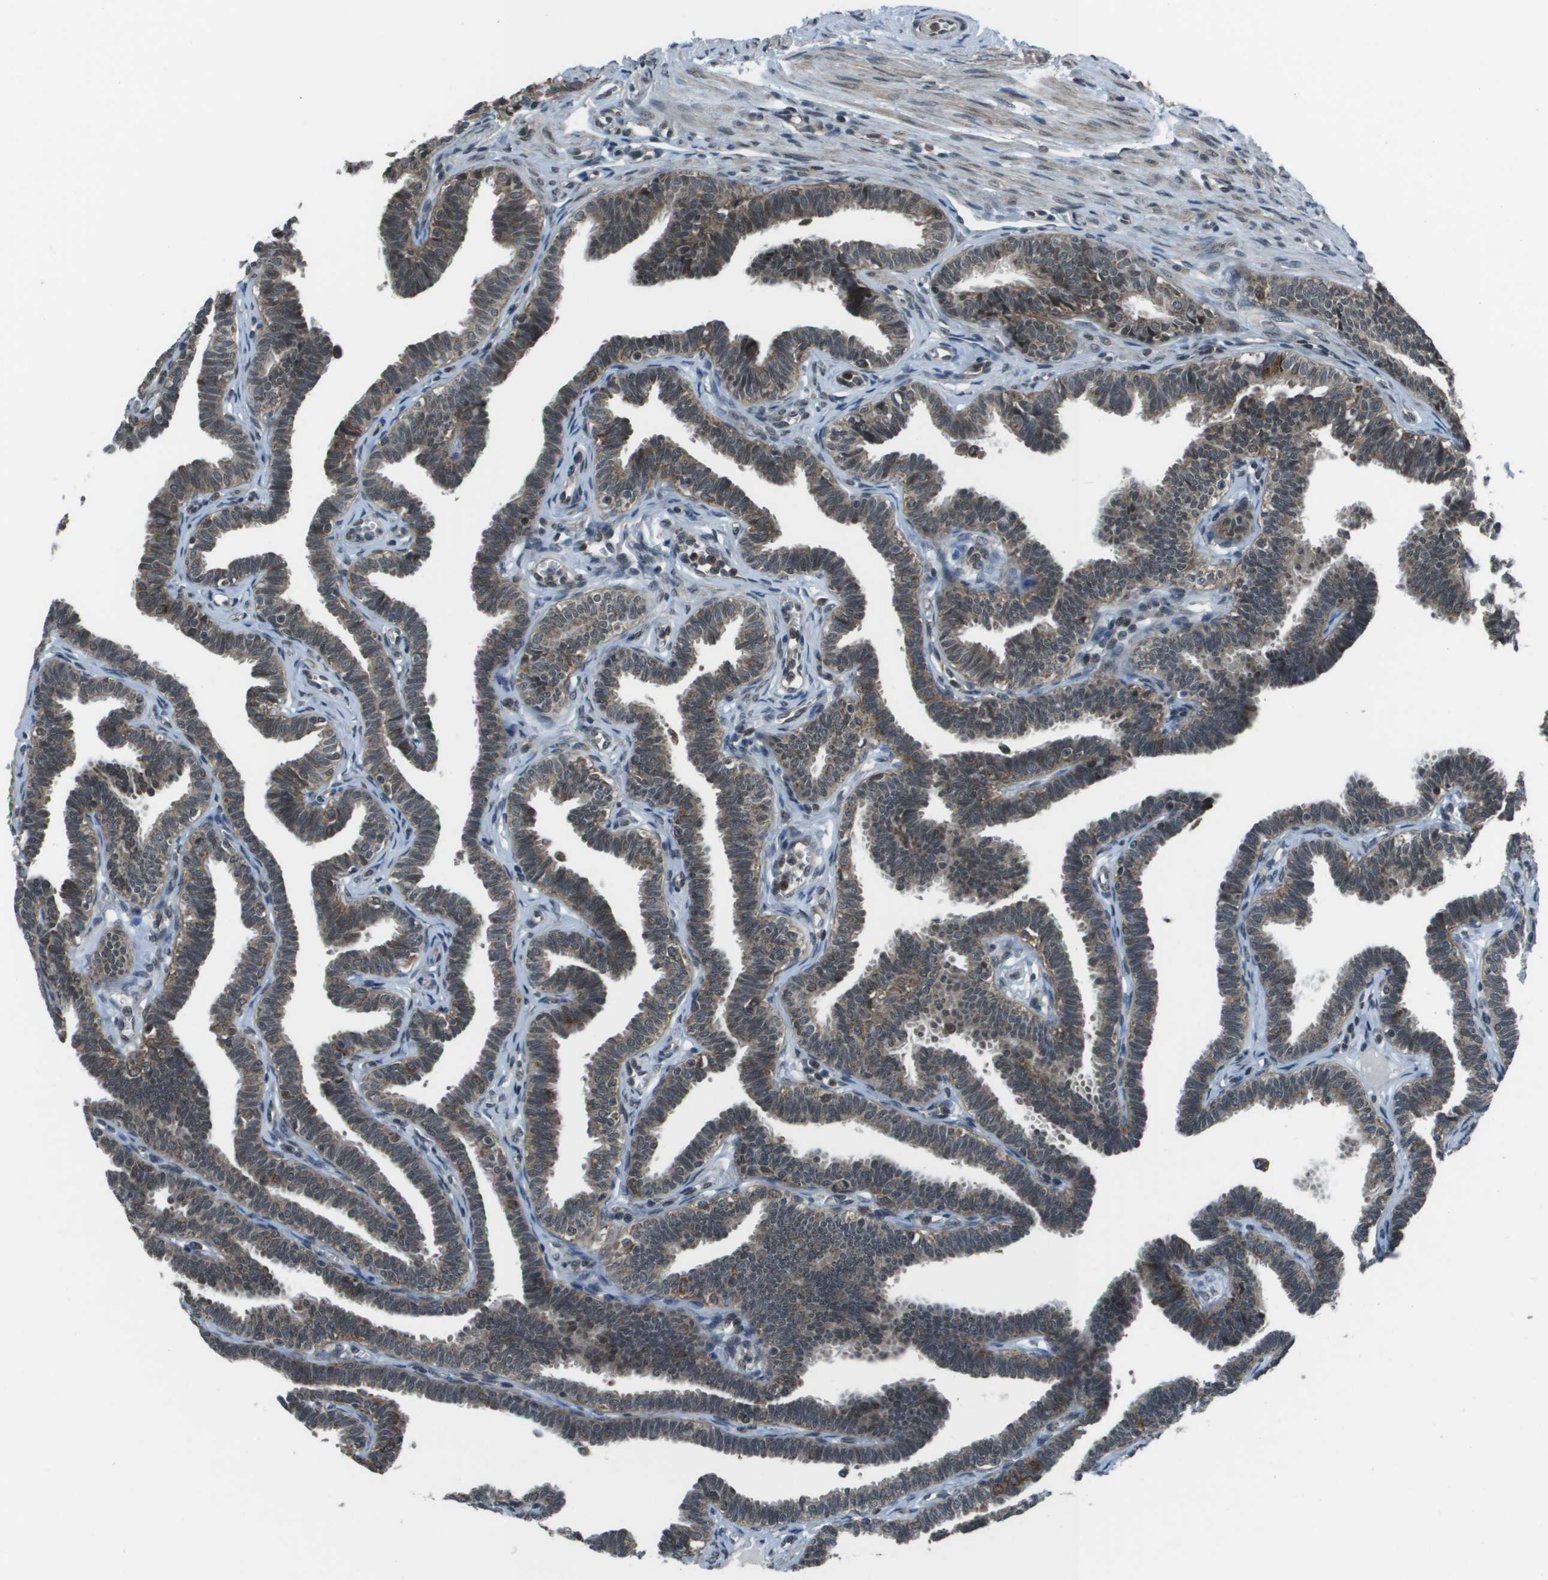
{"staining": {"intensity": "moderate", "quantity": ">75%", "location": "cytoplasmic/membranous"}, "tissue": "fallopian tube", "cell_type": "Glandular cells", "image_type": "normal", "snomed": [{"axis": "morphology", "description": "Normal tissue, NOS"}, {"axis": "topography", "description": "Fallopian tube"}, {"axis": "topography", "description": "Ovary"}], "caption": "Protein analysis of normal fallopian tube shows moderate cytoplasmic/membranous staining in approximately >75% of glandular cells.", "gene": "PPFIA1", "patient": {"sex": "female", "age": 23}}